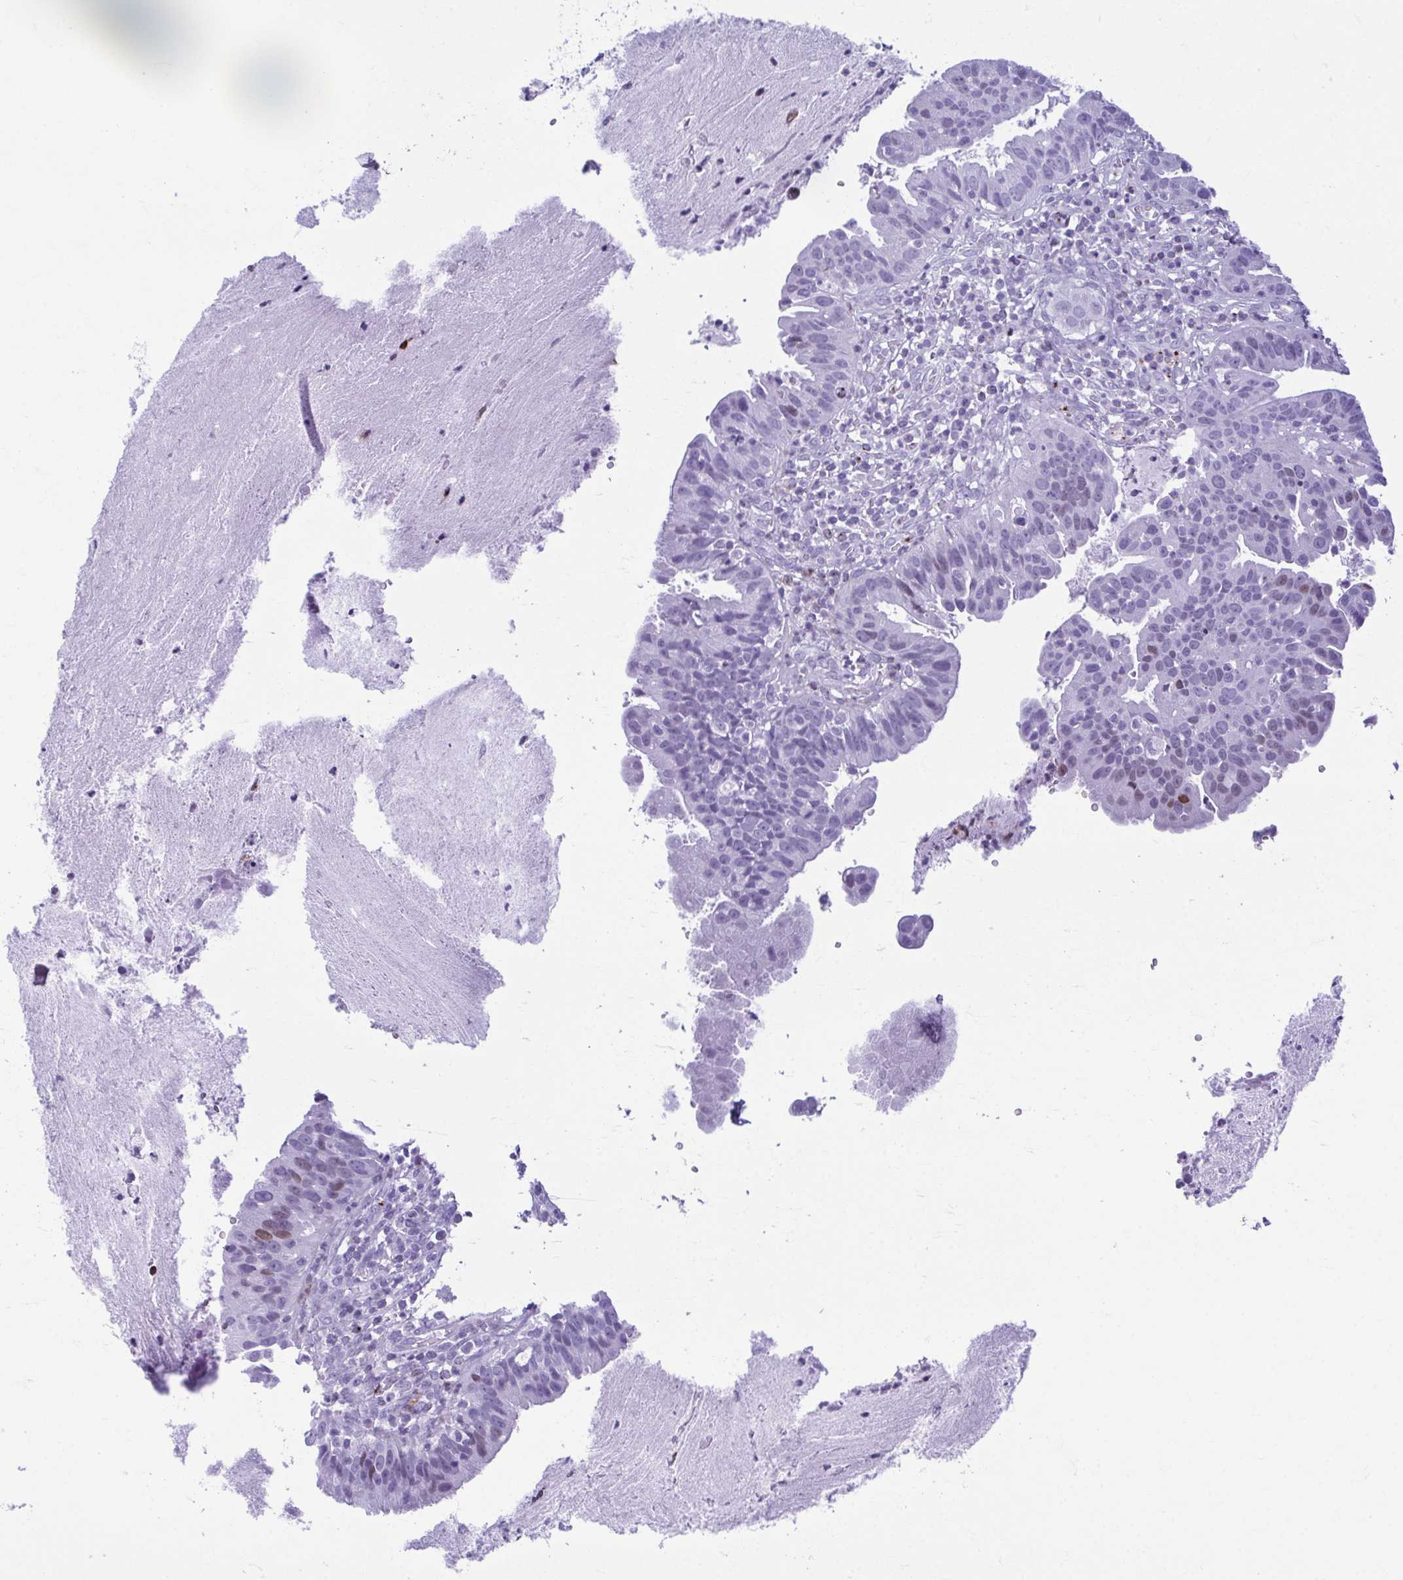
{"staining": {"intensity": "negative", "quantity": "none", "location": "none"}, "tissue": "cervical cancer", "cell_type": "Tumor cells", "image_type": "cancer", "snomed": [{"axis": "morphology", "description": "Adenocarcinoma, NOS"}, {"axis": "topography", "description": "Cervix"}], "caption": "This micrograph is of cervical adenocarcinoma stained with immunohistochemistry (IHC) to label a protein in brown with the nuclei are counter-stained blue. There is no positivity in tumor cells.", "gene": "TCEAL3", "patient": {"sex": "female", "age": 34}}